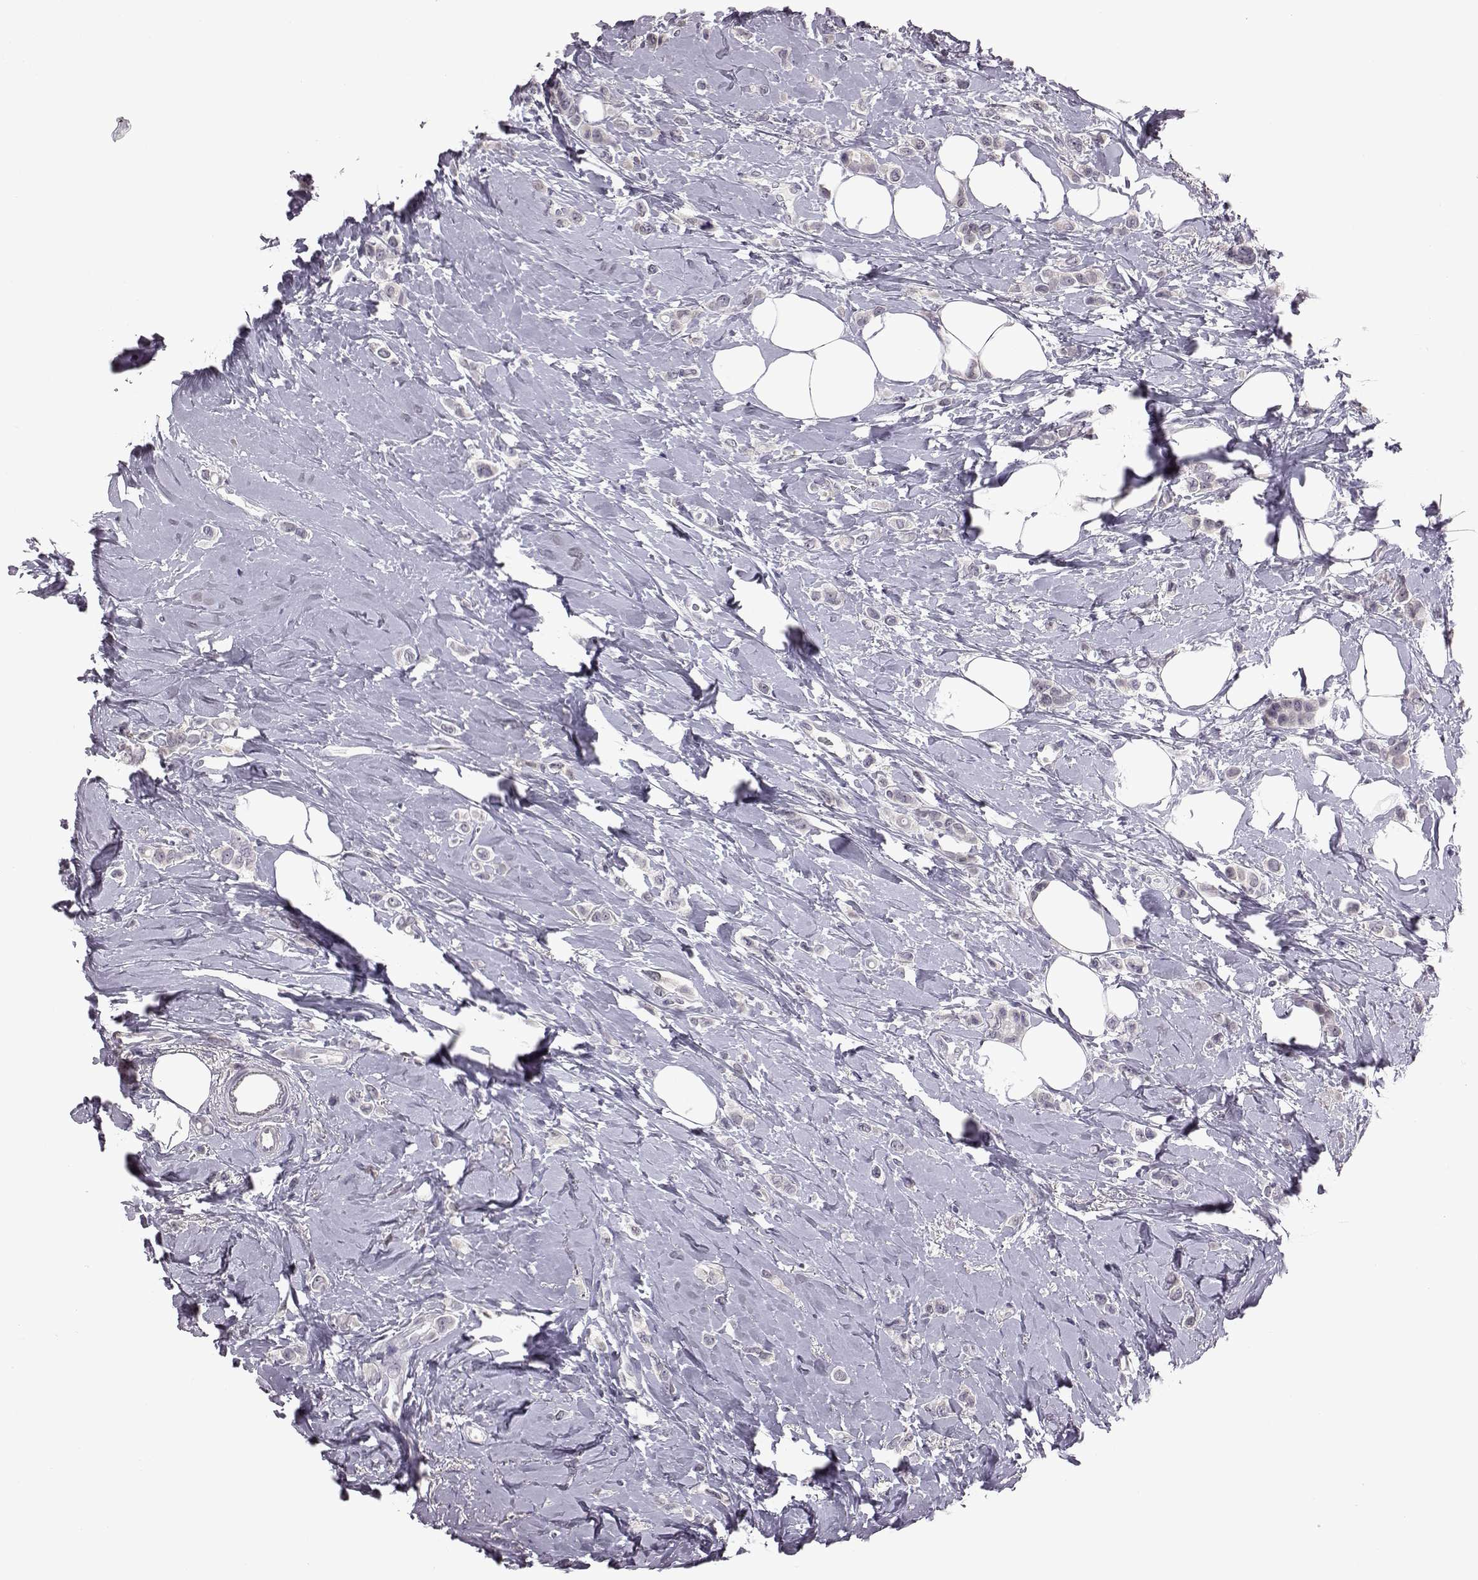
{"staining": {"intensity": "negative", "quantity": "none", "location": "none"}, "tissue": "breast cancer", "cell_type": "Tumor cells", "image_type": "cancer", "snomed": [{"axis": "morphology", "description": "Lobular carcinoma"}, {"axis": "topography", "description": "Breast"}], "caption": "Lobular carcinoma (breast) was stained to show a protein in brown. There is no significant expression in tumor cells.", "gene": "C10orf62", "patient": {"sex": "female", "age": 66}}